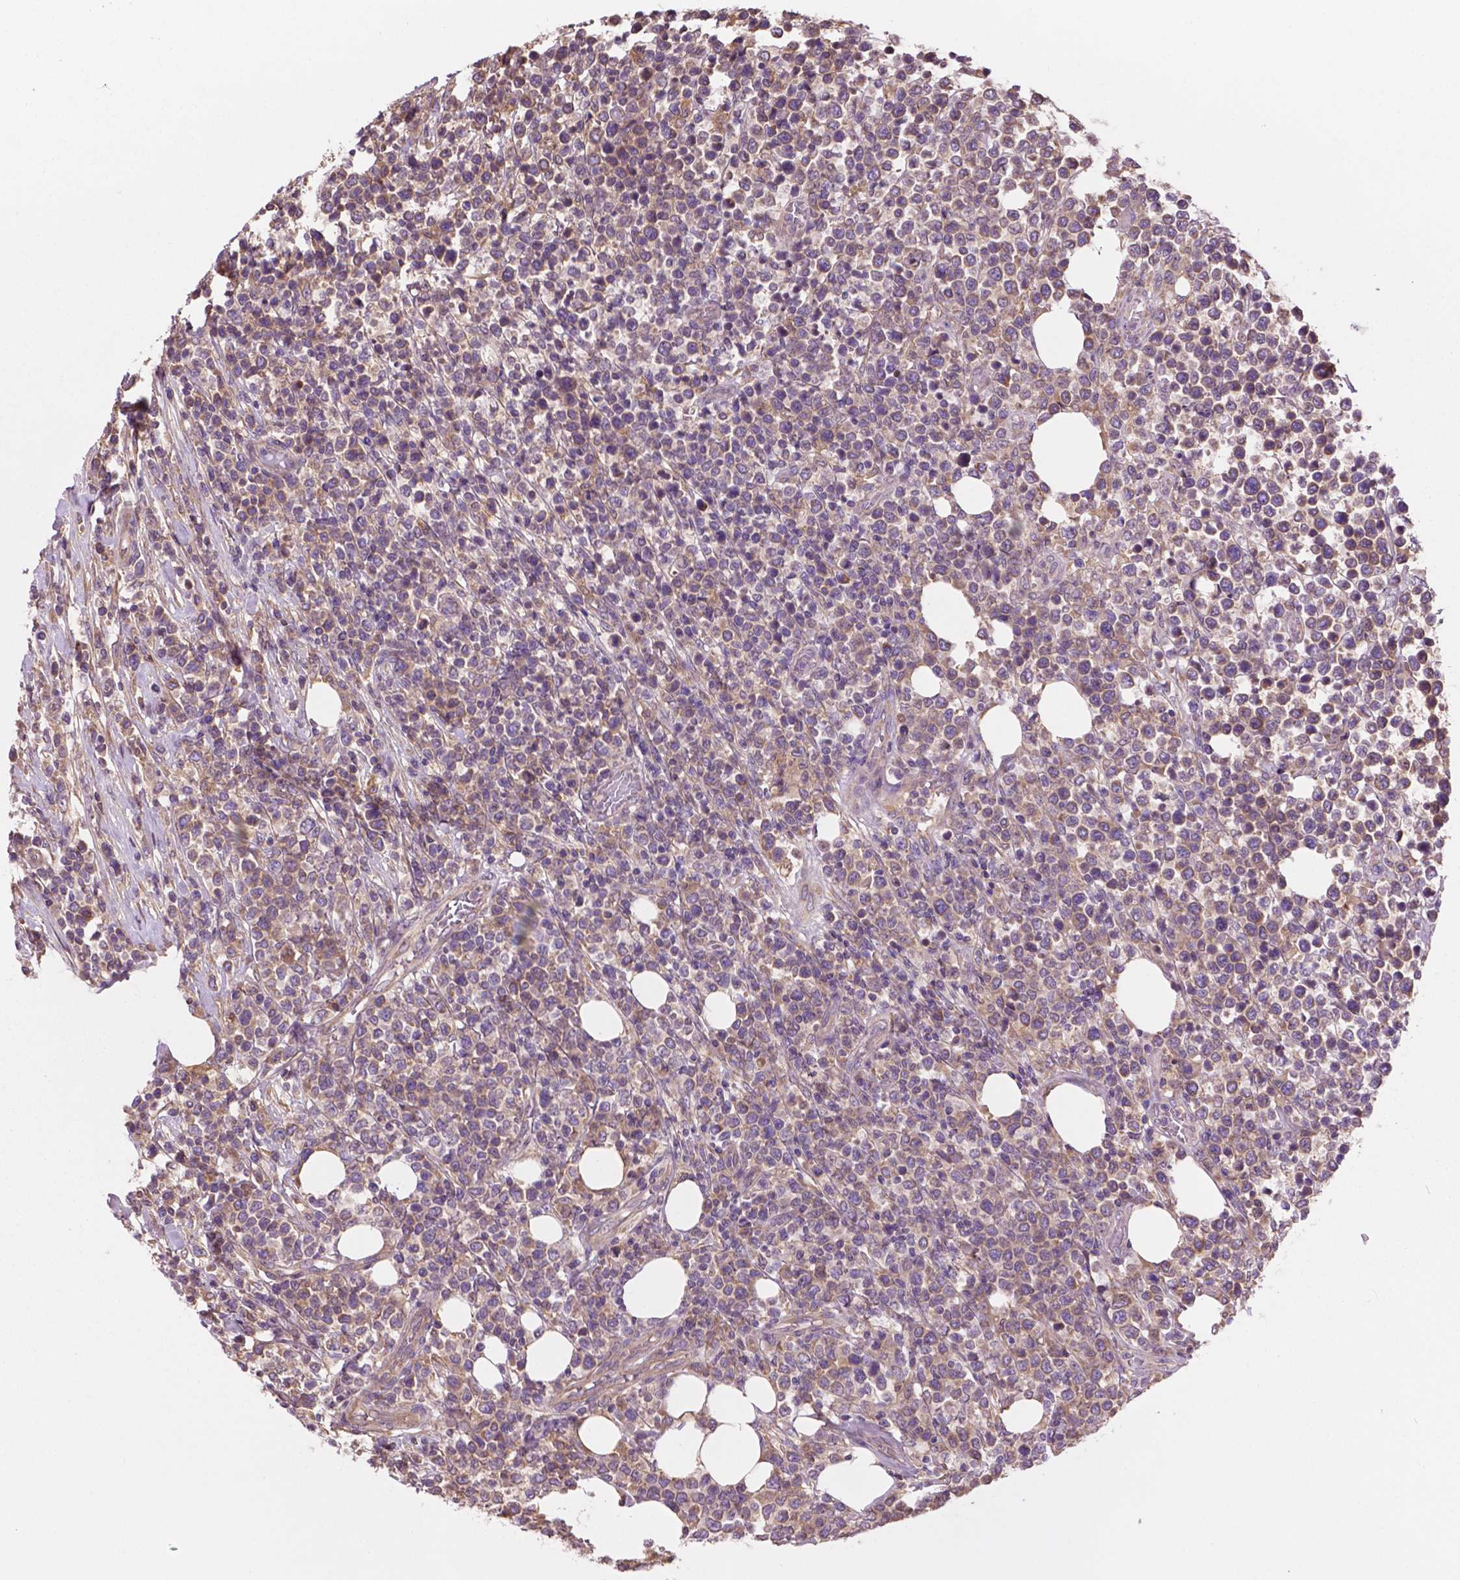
{"staining": {"intensity": "negative", "quantity": "none", "location": "none"}, "tissue": "lymphoma", "cell_type": "Tumor cells", "image_type": "cancer", "snomed": [{"axis": "morphology", "description": "Malignant lymphoma, non-Hodgkin's type, High grade"}, {"axis": "topography", "description": "Soft tissue"}], "caption": "Immunohistochemistry of human malignant lymphoma, non-Hodgkin's type (high-grade) reveals no positivity in tumor cells. (DAB IHC, high magnification).", "gene": "GJA9", "patient": {"sex": "female", "age": 56}}